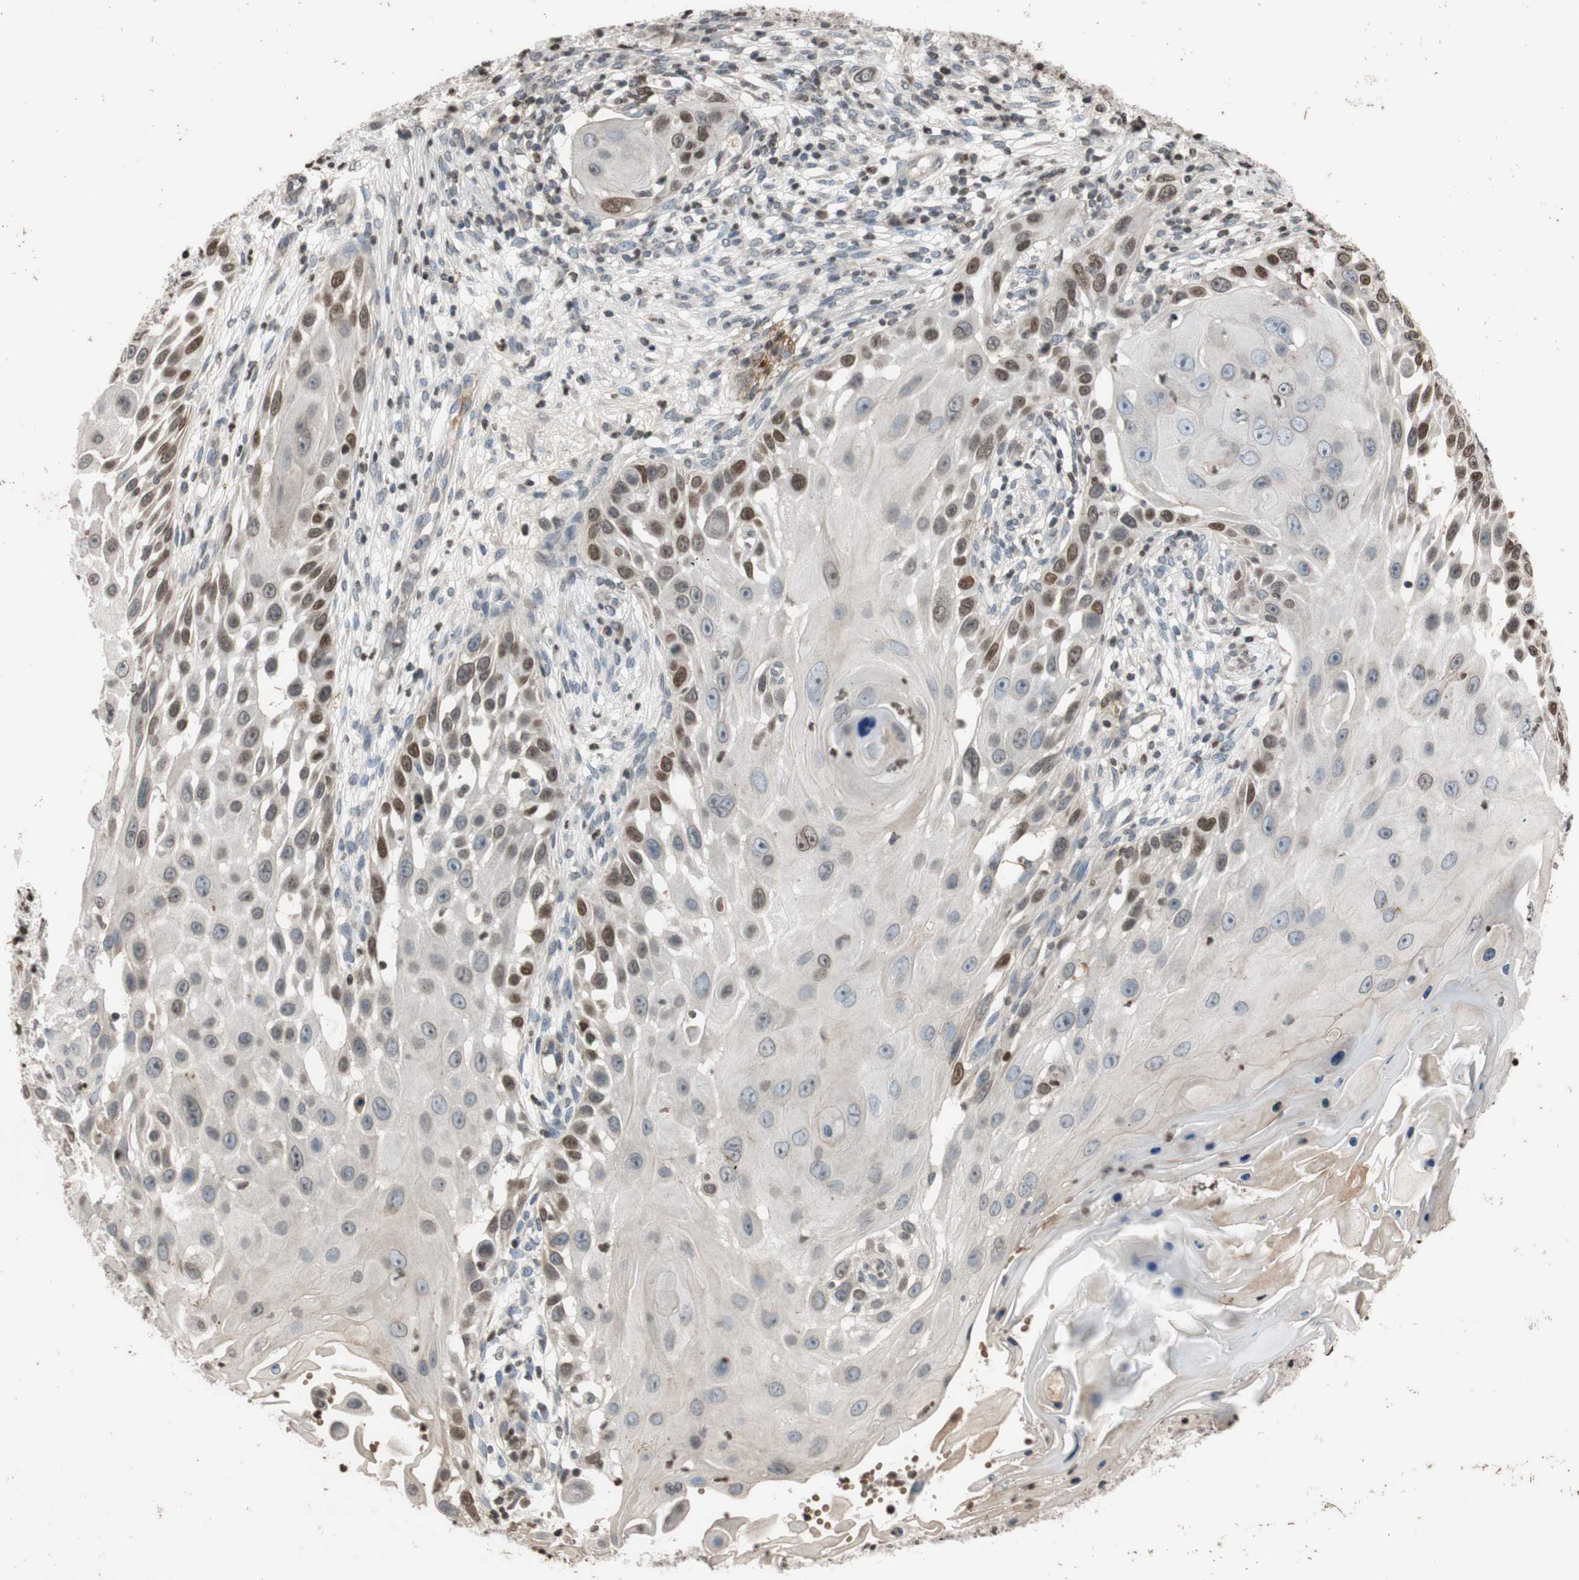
{"staining": {"intensity": "moderate", "quantity": "<25%", "location": "nuclear"}, "tissue": "skin cancer", "cell_type": "Tumor cells", "image_type": "cancer", "snomed": [{"axis": "morphology", "description": "Squamous cell carcinoma, NOS"}, {"axis": "topography", "description": "Skin"}], "caption": "There is low levels of moderate nuclear expression in tumor cells of skin cancer, as demonstrated by immunohistochemical staining (brown color).", "gene": "MCM6", "patient": {"sex": "female", "age": 44}}